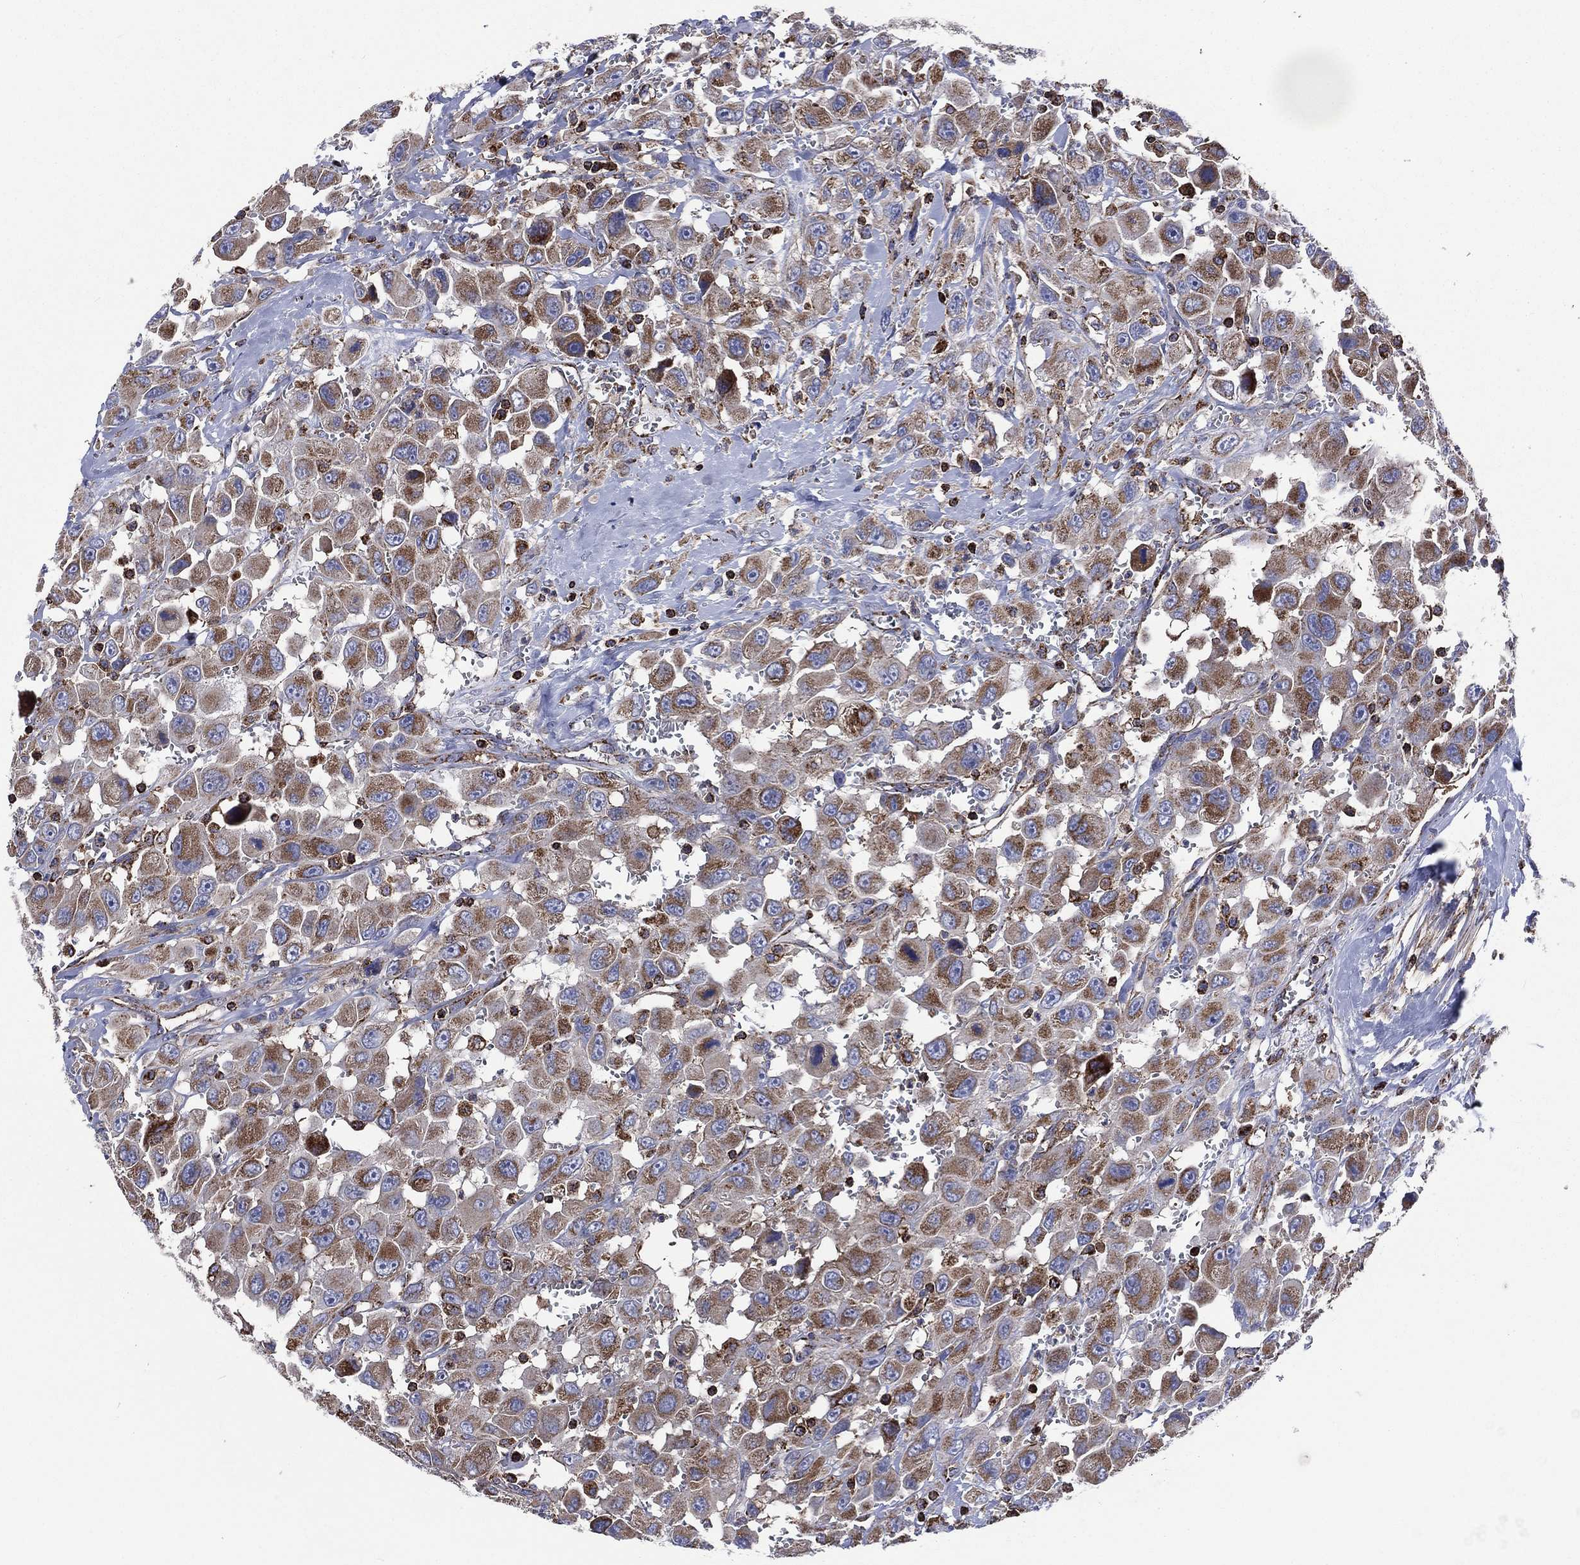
{"staining": {"intensity": "moderate", "quantity": ">75%", "location": "cytoplasmic/membranous"}, "tissue": "head and neck cancer", "cell_type": "Tumor cells", "image_type": "cancer", "snomed": [{"axis": "morphology", "description": "Squamous cell carcinoma, NOS"}, {"axis": "morphology", "description": "Squamous cell carcinoma, metastatic, NOS"}, {"axis": "topography", "description": "Oral tissue"}, {"axis": "topography", "description": "Head-Neck"}], "caption": "A brown stain shows moderate cytoplasmic/membranous staining of a protein in human head and neck cancer (metastatic squamous cell carcinoma) tumor cells.", "gene": "ANKRD37", "patient": {"sex": "female", "age": 85}}